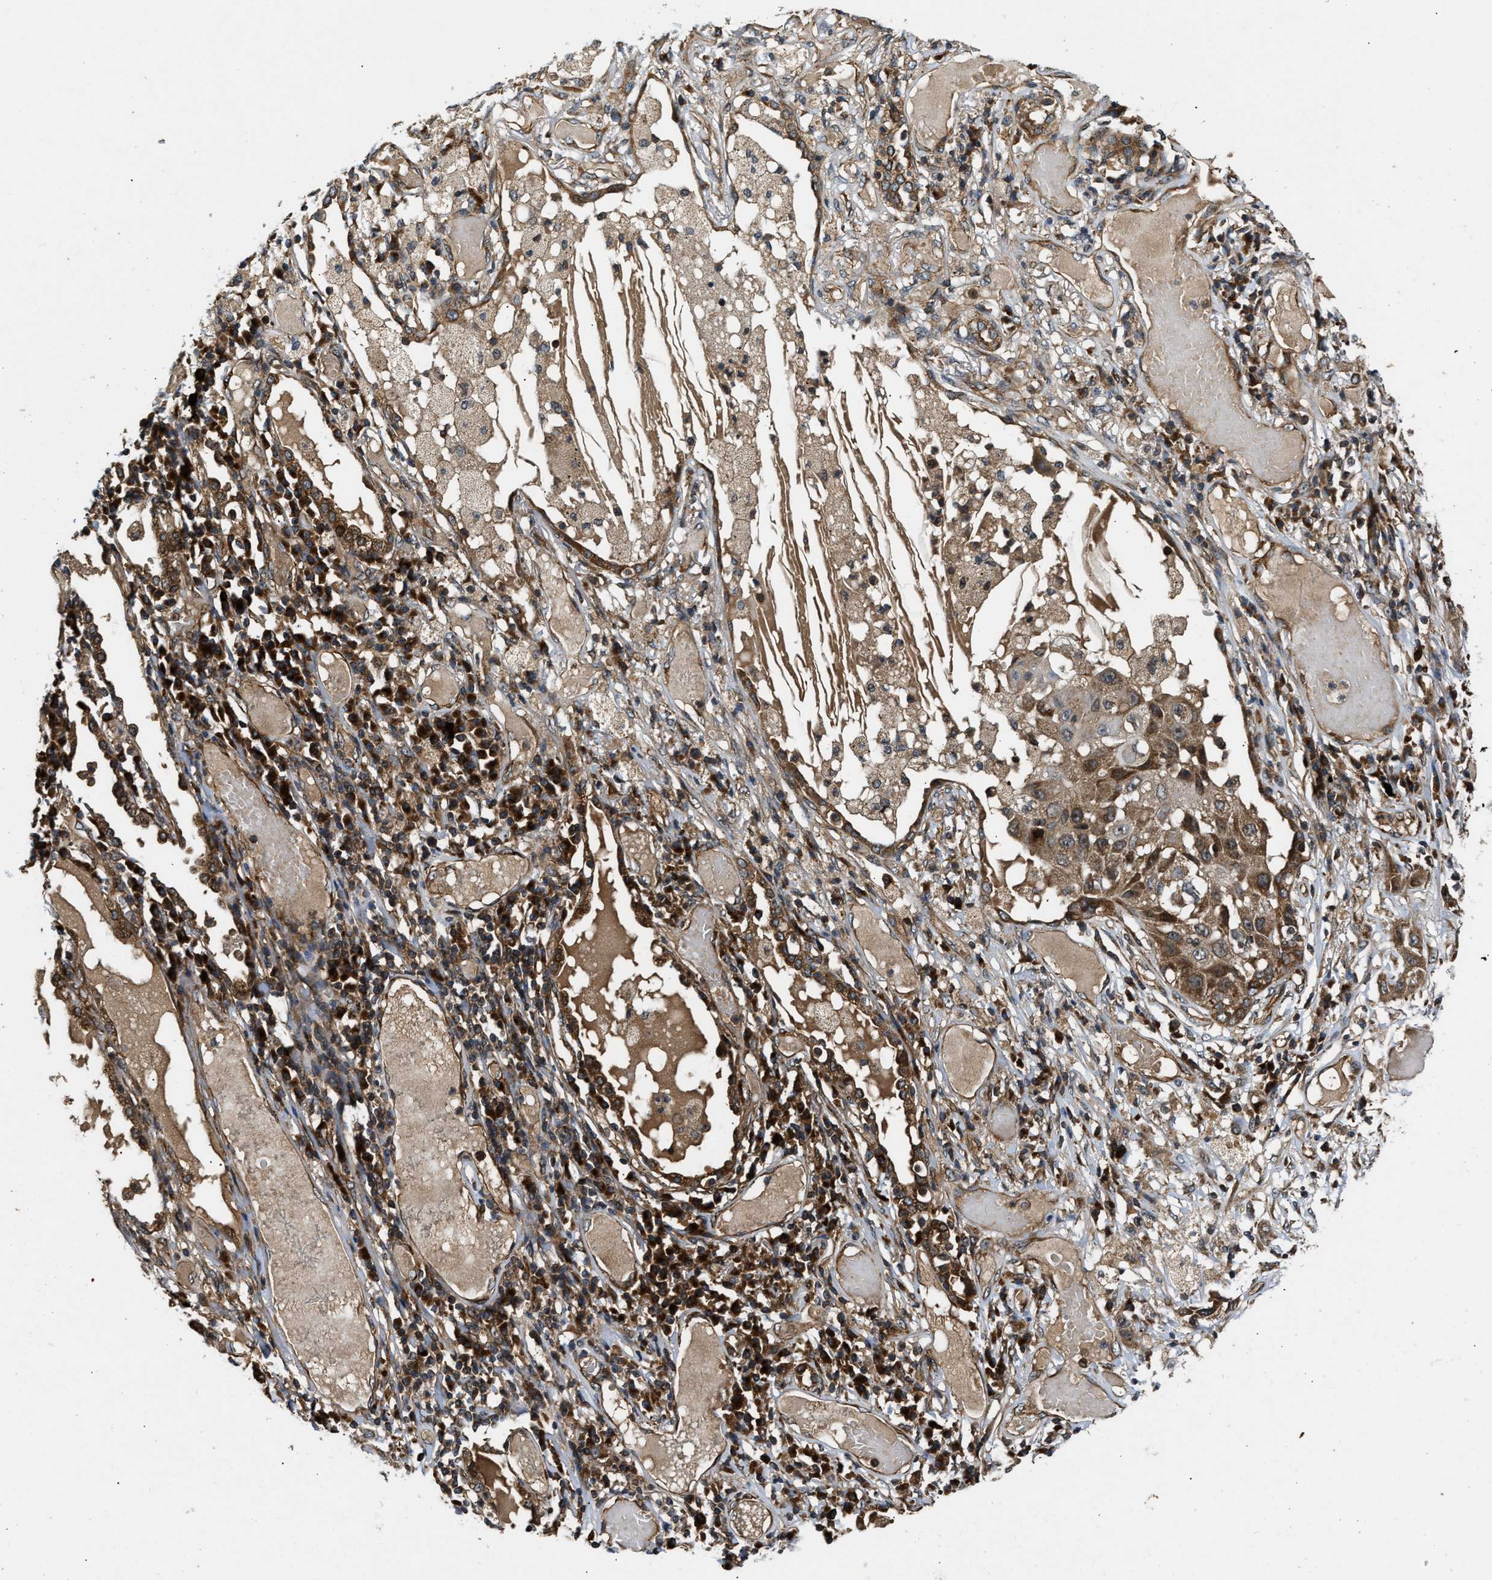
{"staining": {"intensity": "moderate", "quantity": ">75%", "location": "cytoplasmic/membranous"}, "tissue": "lung cancer", "cell_type": "Tumor cells", "image_type": "cancer", "snomed": [{"axis": "morphology", "description": "Squamous cell carcinoma, NOS"}, {"axis": "topography", "description": "Lung"}], "caption": "Approximately >75% of tumor cells in lung squamous cell carcinoma show moderate cytoplasmic/membranous protein staining as visualized by brown immunohistochemical staining.", "gene": "PNPLA8", "patient": {"sex": "male", "age": 71}}